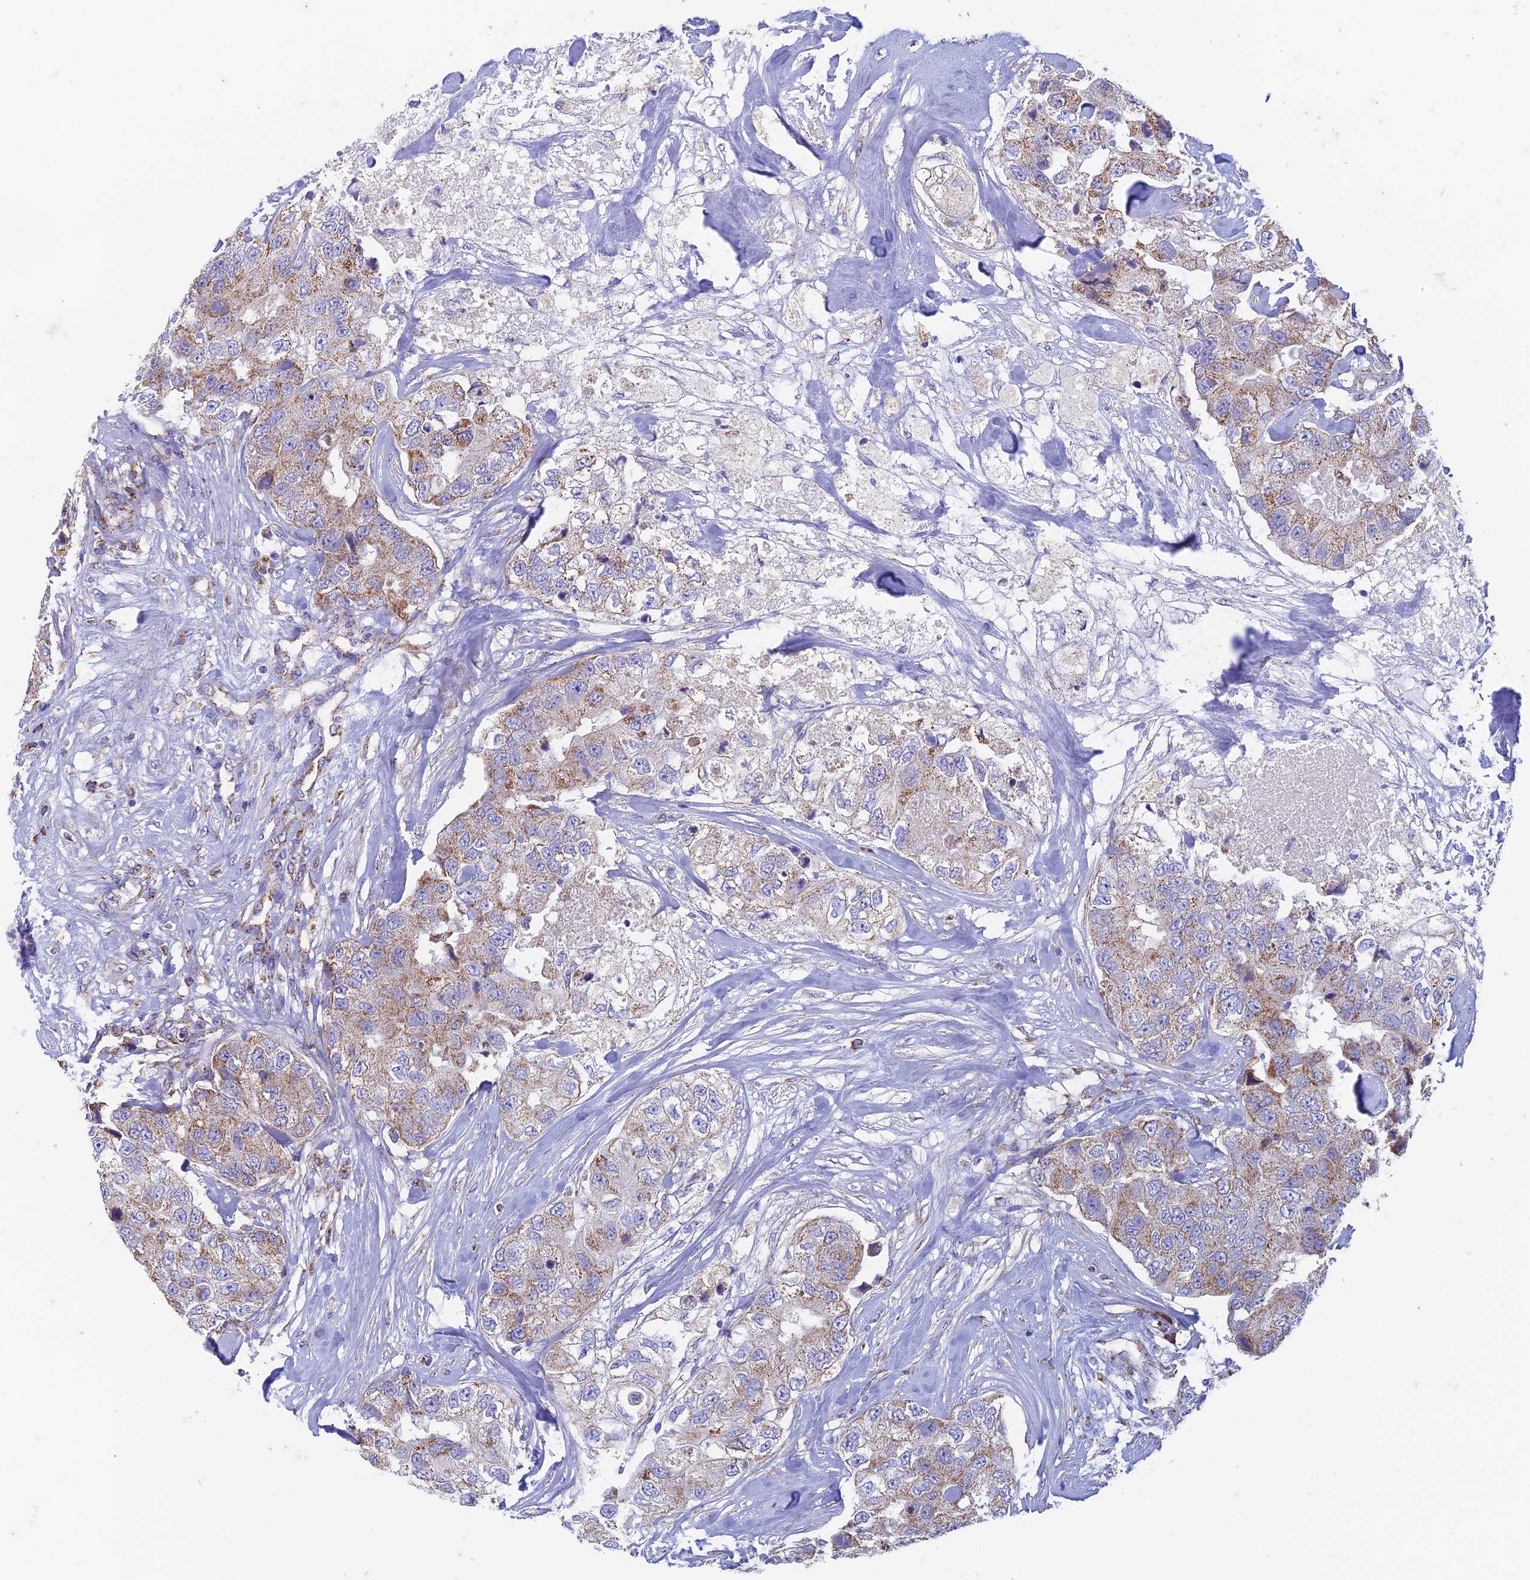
{"staining": {"intensity": "moderate", "quantity": "25%-75%", "location": "cytoplasmic/membranous"}, "tissue": "breast cancer", "cell_type": "Tumor cells", "image_type": "cancer", "snomed": [{"axis": "morphology", "description": "Duct carcinoma"}, {"axis": "topography", "description": "Breast"}], "caption": "Brown immunohistochemical staining in breast cancer reveals moderate cytoplasmic/membranous staining in approximately 25%-75% of tumor cells.", "gene": "ZNF181", "patient": {"sex": "female", "age": 62}}